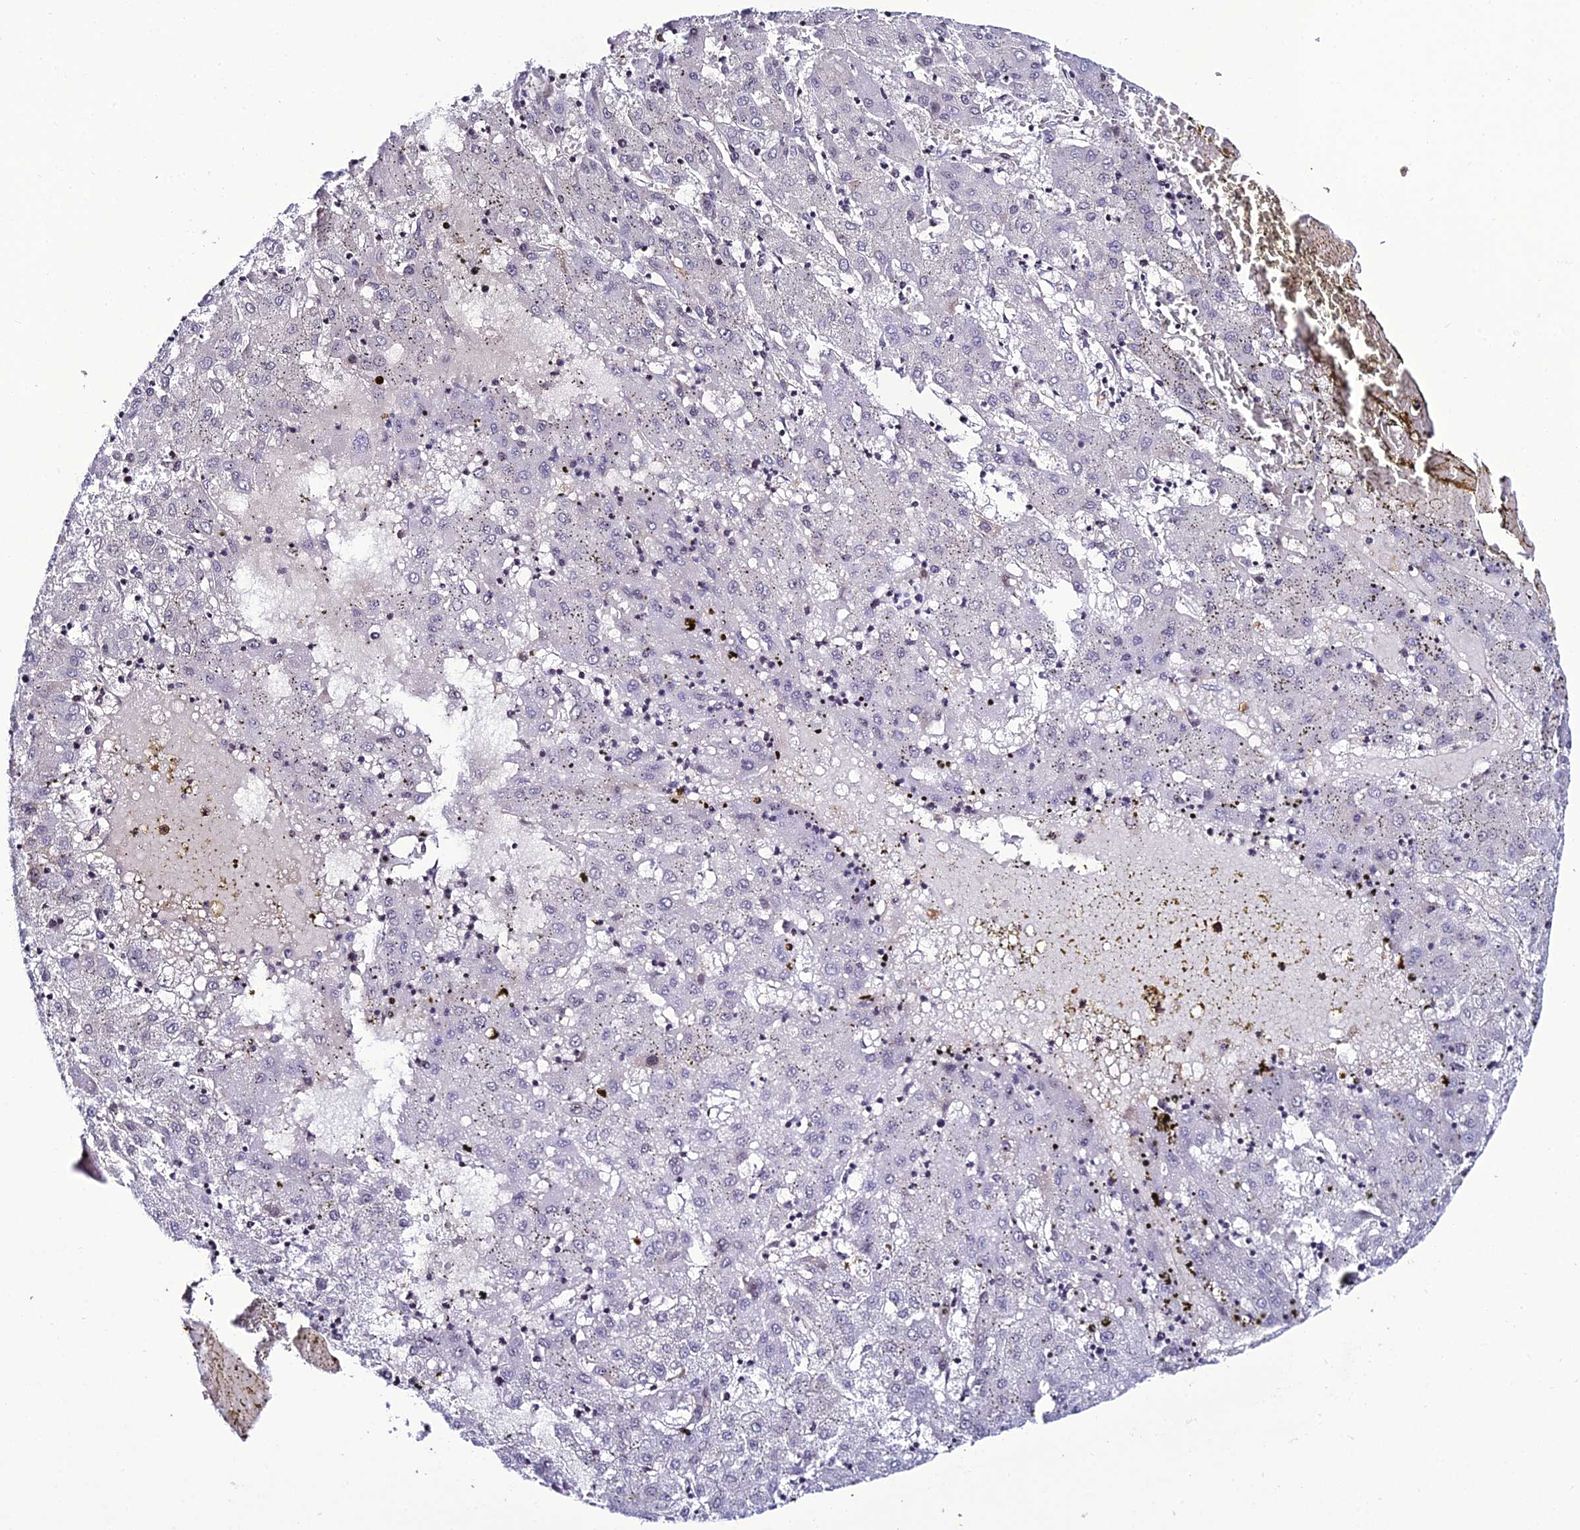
{"staining": {"intensity": "negative", "quantity": "none", "location": "none"}, "tissue": "liver cancer", "cell_type": "Tumor cells", "image_type": "cancer", "snomed": [{"axis": "morphology", "description": "Carcinoma, Hepatocellular, NOS"}, {"axis": "topography", "description": "Liver"}], "caption": "This histopathology image is of liver hepatocellular carcinoma stained with immunohistochemistry (IHC) to label a protein in brown with the nuclei are counter-stained blue. There is no staining in tumor cells.", "gene": "DEFB132", "patient": {"sex": "male", "age": 72}}